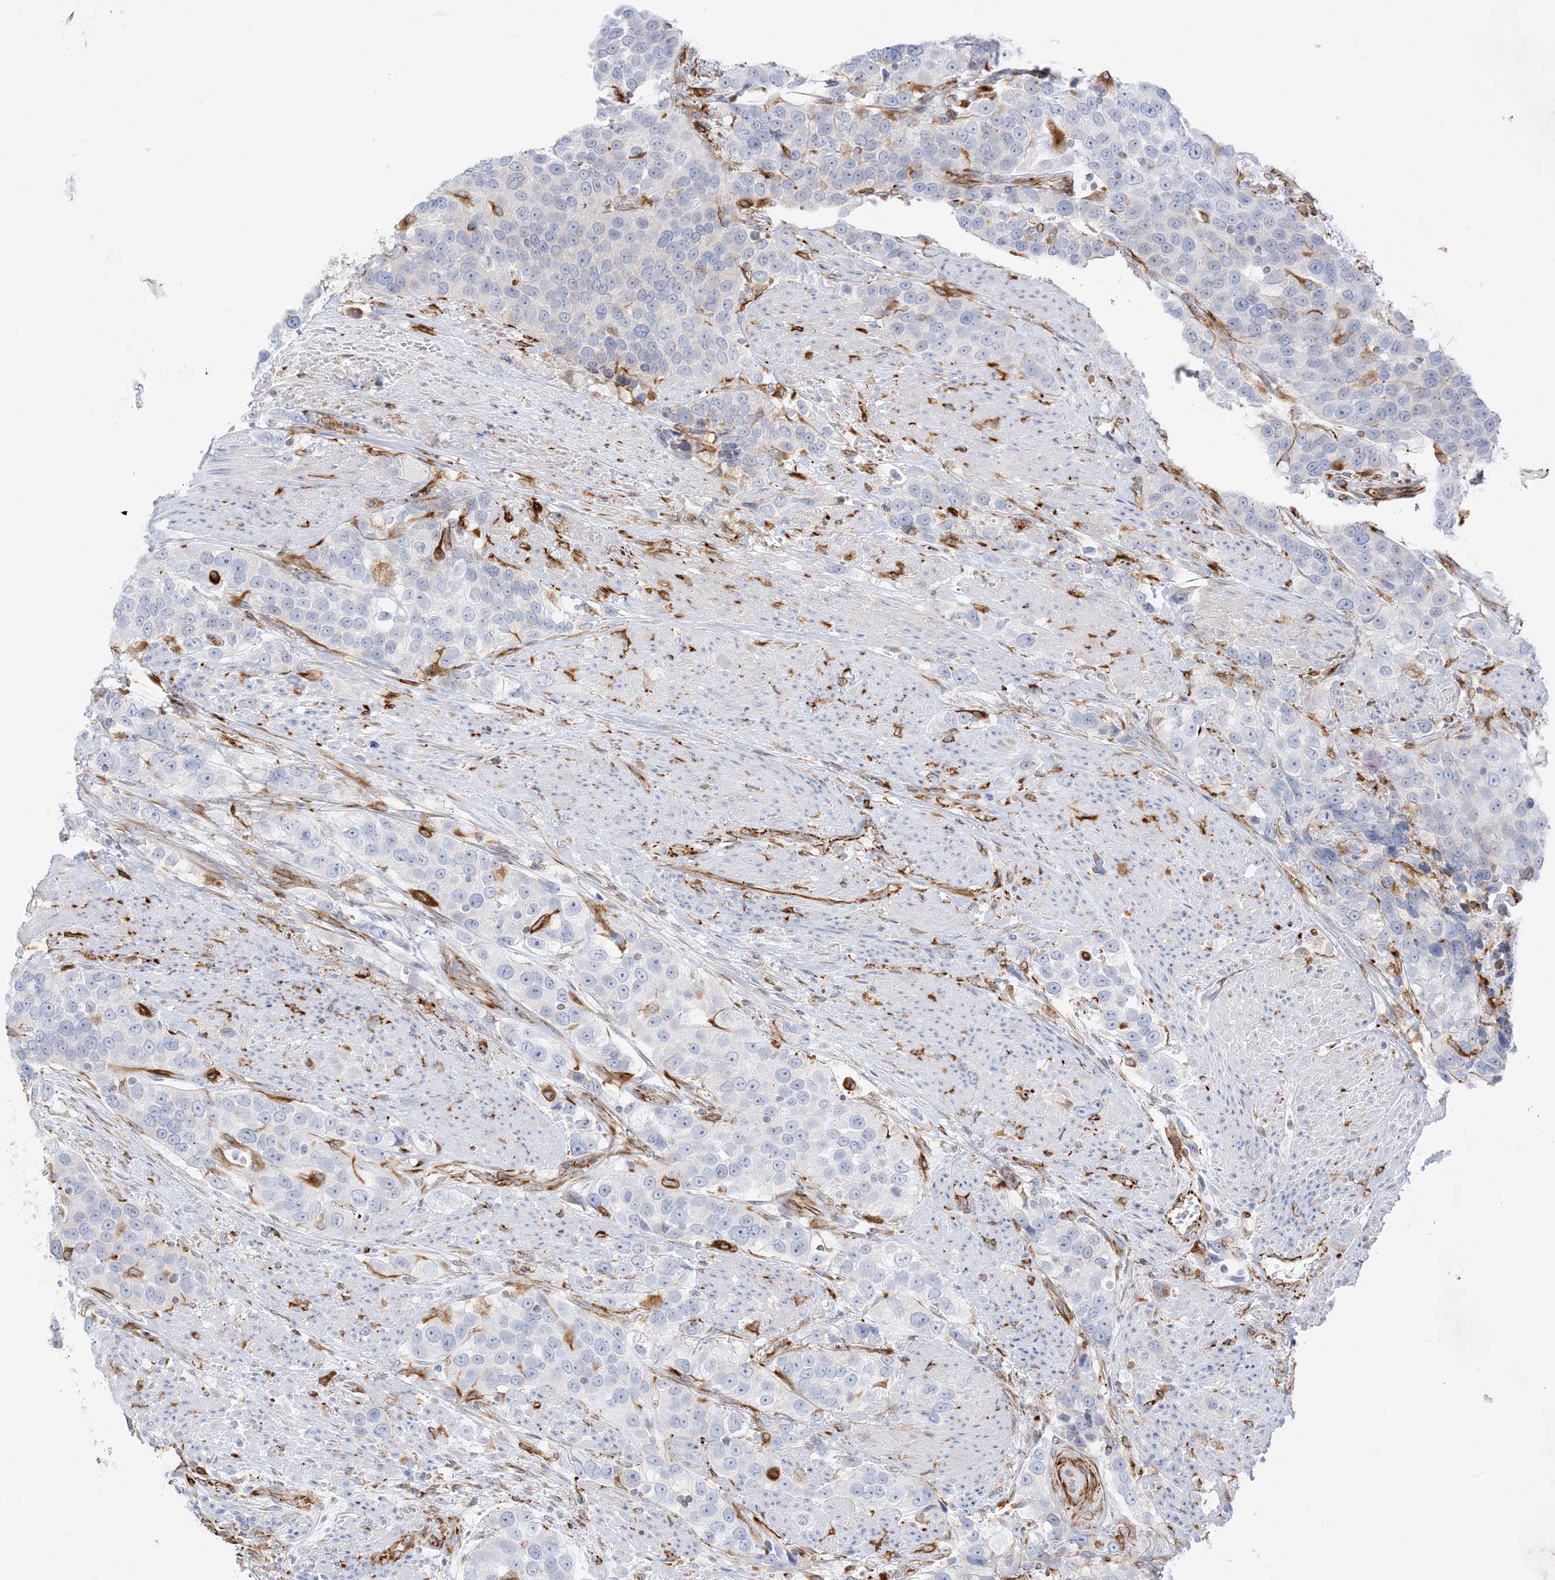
{"staining": {"intensity": "negative", "quantity": "none", "location": "none"}, "tissue": "urothelial cancer", "cell_type": "Tumor cells", "image_type": "cancer", "snomed": [{"axis": "morphology", "description": "Urothelial carcinoma, High grade"}, {"axis": "topography", "description": "Urinary bladder"}], "caption": "Immunohistochemical staining of urothelial carcinoma (high-grade) reveals no significant positivity in tumor cells.", "gene": "PID1", "patient": {"sex": "female", "age": 80}}